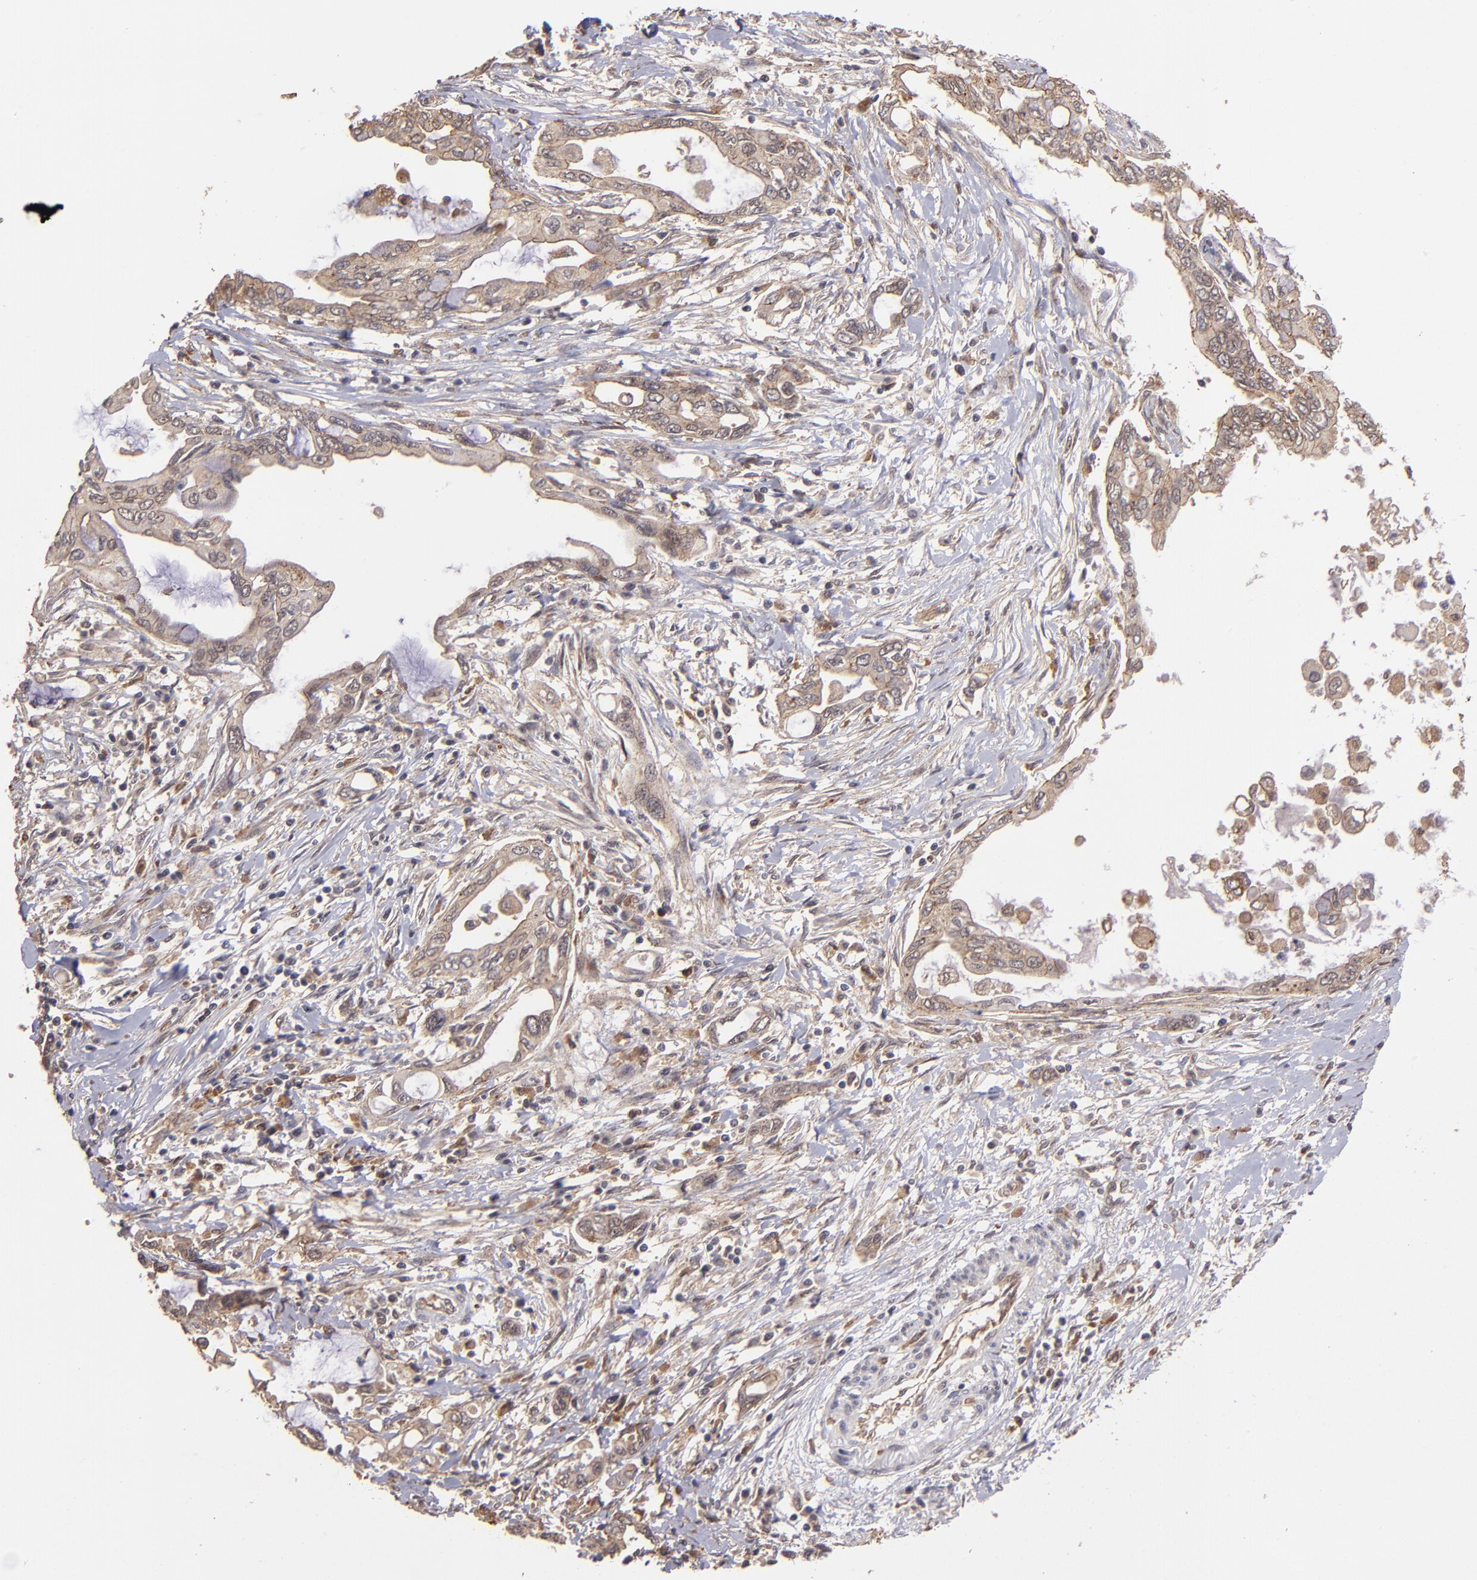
{"staining": {"intensity": "weak", "quantity": ">75%", "location": "cytoplasmic/membranous"}, "tissue": "pancreatic cancer", "cell_type": "Tumor cells", "image_type": "cancer", "snomed": [{"axis": "morphology", "description": "Adenocarcinoma, NOS"}, {"axis": "topography", "description": "Pancreas"}], "caption": "Protein analysis of pancreatic cancer tissue reveals weak cytoplasmic/membranous positivity in about >75% of tumor cells.", "gene": "SIPA1L1", "patient": {"sex": "female", "age": 57}}